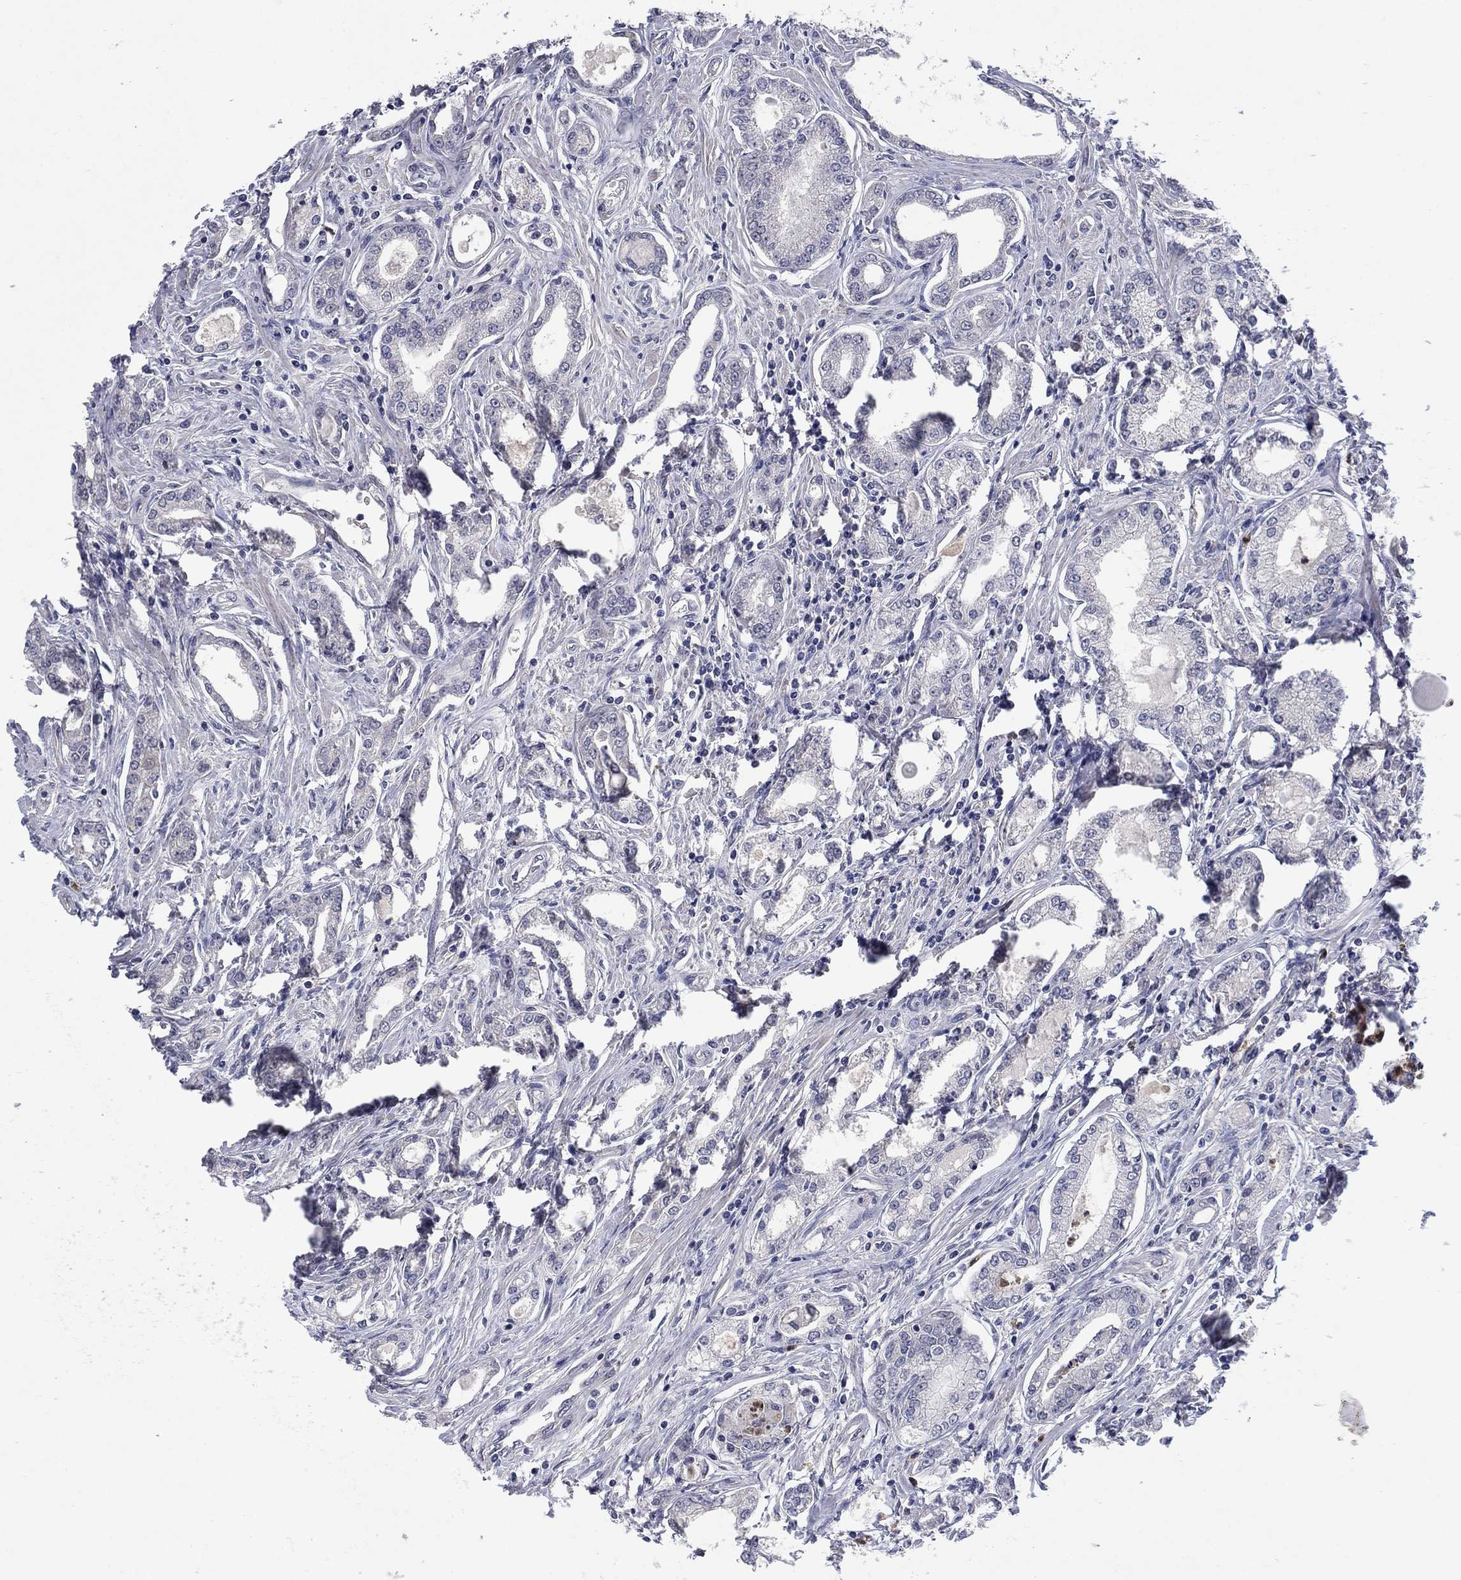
{"staining": {"intensity": "negative", "quantity": "none", "location": "none"}, "tissue": "prostate cancer", "cell_type": "Tumor cells", "image_type": "cancer", "snomed": [{"axis": "morphology", "description": "Adenocarcinoma, NOS"}, {"axis": "morphology", "description": "Adenocarcinoma, High grade"}, {"axis": "topography", "description": "Prostate"}], "caption": "The photomicrograph demonstrates no staining of tumor cells in prostate high-grade adenocarcinoma. The staining is performed using DAB (3,3'-diaminobenzidine) brown chromogen with nuclei counter-stained in using hematoxylin.", "gene": "MSRB1", "patient": {"sex": "male", "age": 70}}